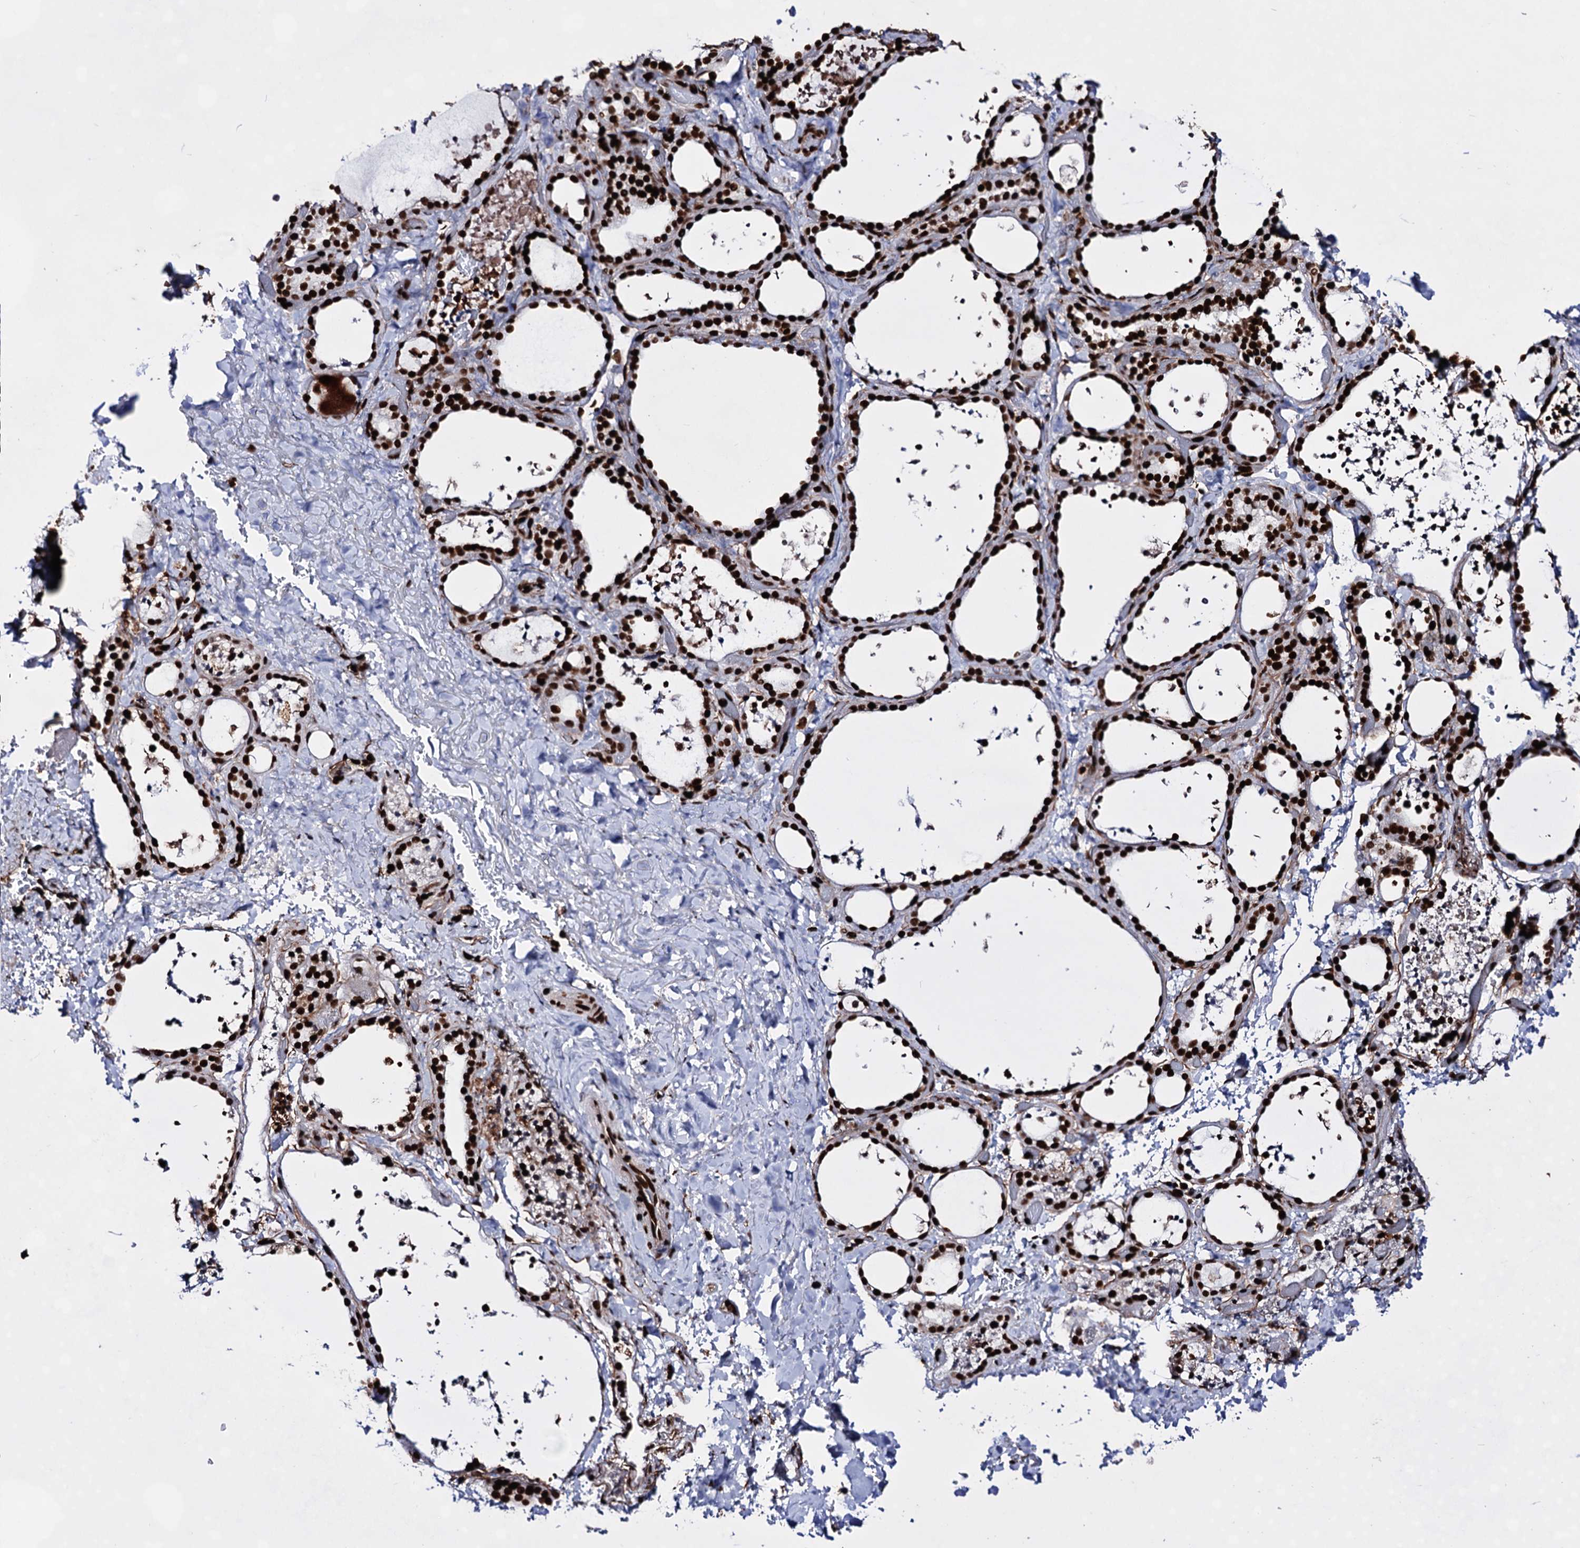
{"staining": {"intensity": "strong", "quantity": ">75%", "location": "nuclear"}, "tissue": "thyroid gland", "cell_type": "Glandular cells", "image_type": "normal", "snomed": [{"axis": "morphology", "description": "Normal tissue, NOS"}, {"axis": "topography", "description": "Thyroid gland"}], "caption": "Brown immunohistochemical staining in normal thyroid gland displays strong nuclear positivity in about >75% of glandular cells. (IHC, brightfield microscopy, high magnification).", "gene": "HMGB2", "patient": {"sex": "female", "age": 44}}